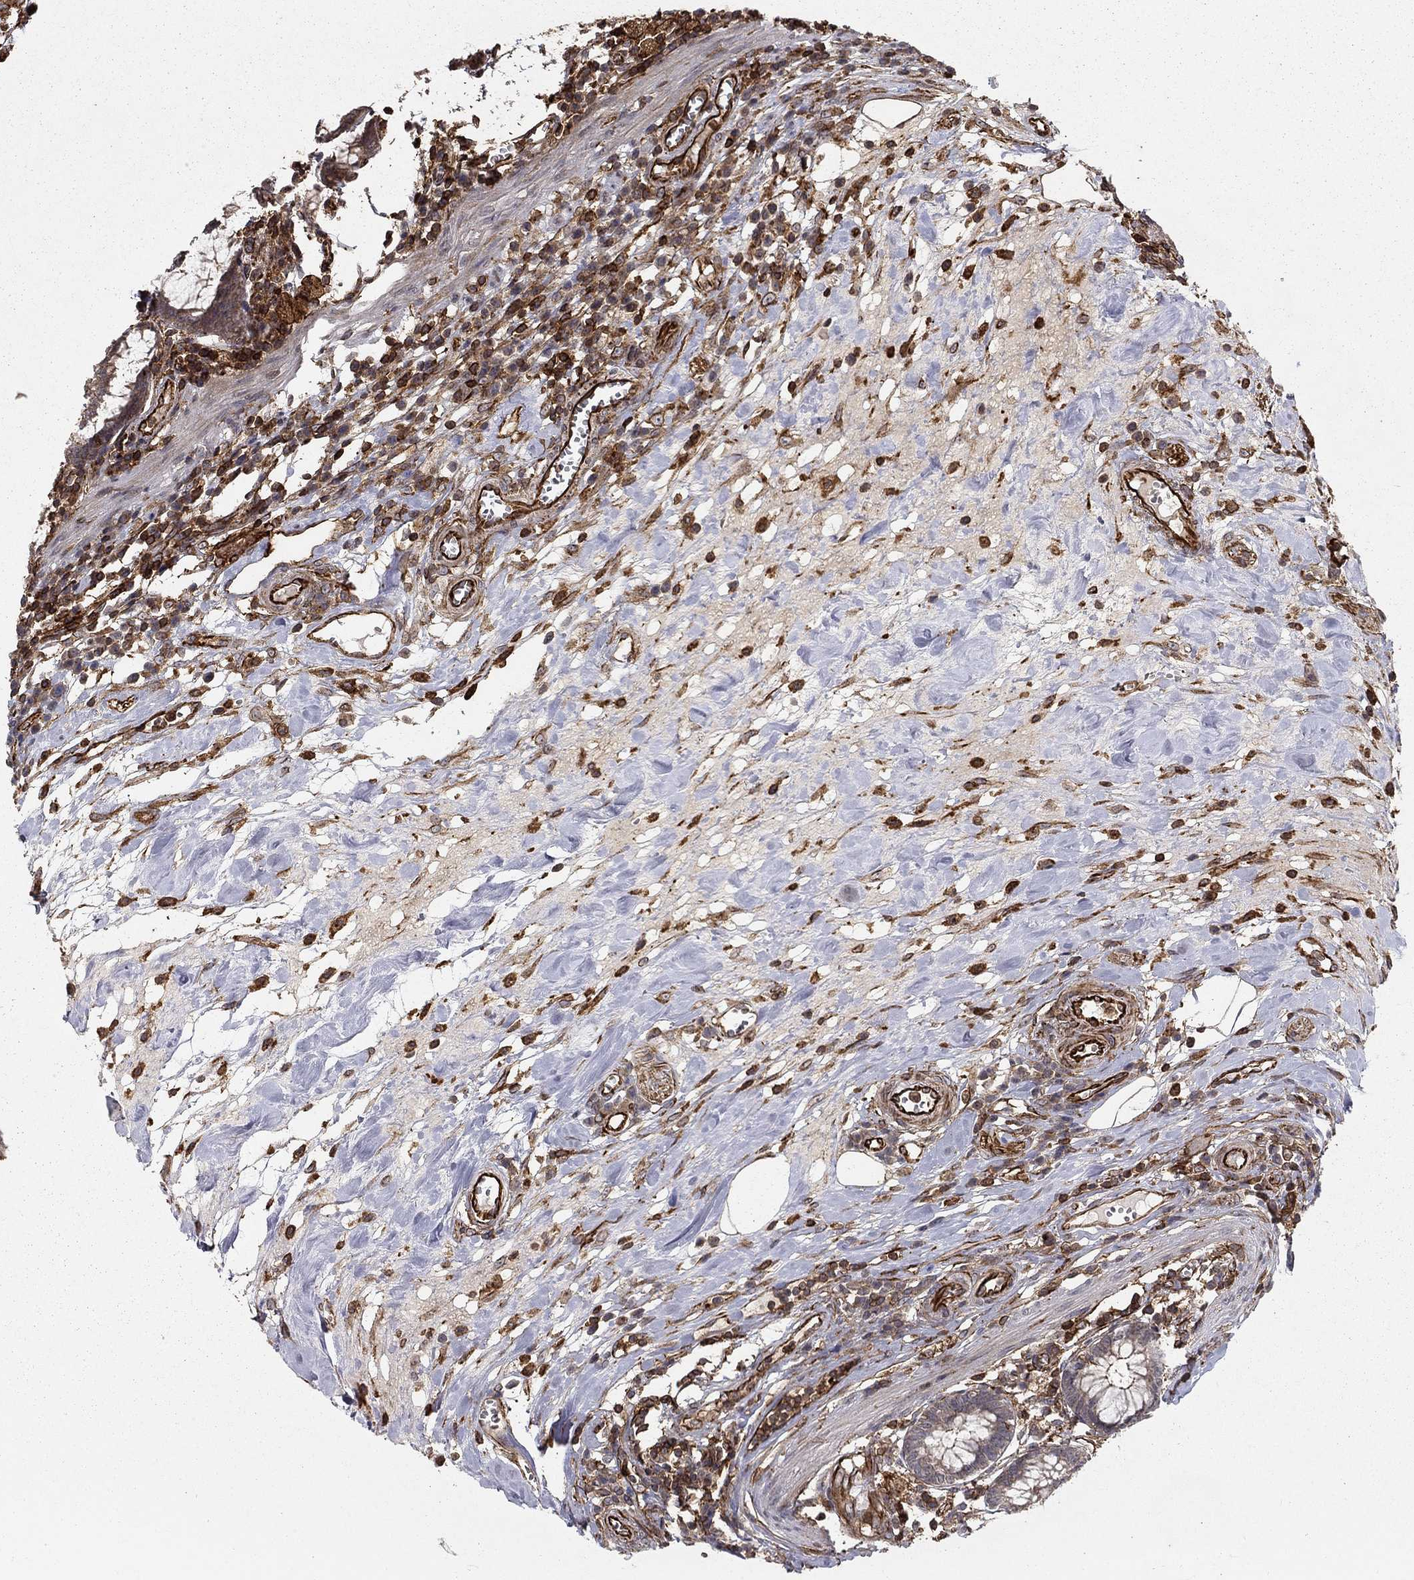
{"staining": {"intensity": "strong", "quantity": ">75%", "location": "cytoplasmic/membranous"}, "tissue": "colon", "cell_type": "Endothelial cells", "image_type": "normal", "snomed": [{"axis": "morphology", "description": "Normal tissue, NOS"}, {"axis": "topography", "description": "Colon"}], "caption": "Brown immunohistochemical staining in benign human colon exhibits strong cytoplasmic/membranous staining in about >75% of endothelial cells.", "gene": "ADM", "patient": {"sex": "male", "age": 65}}